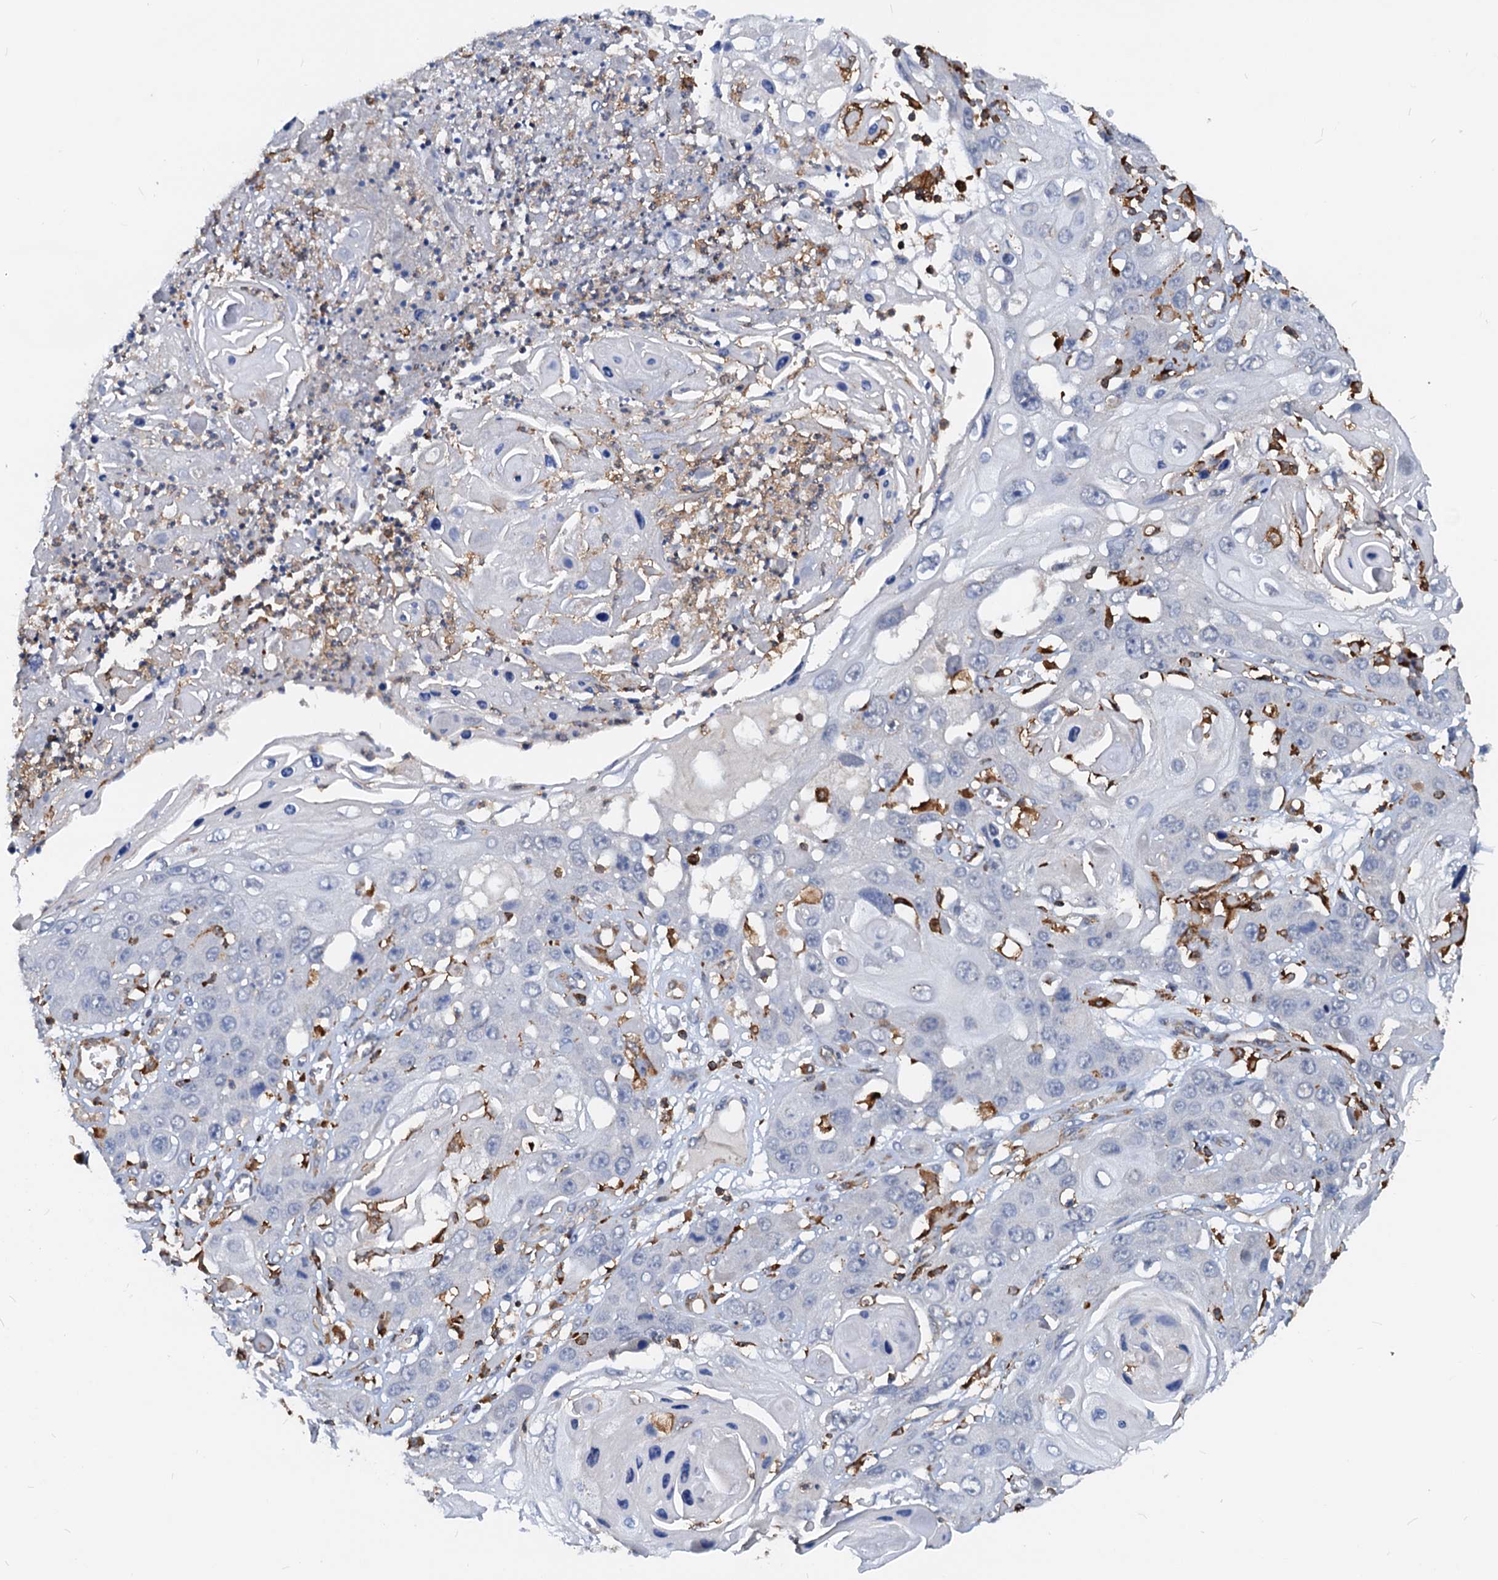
{"staining": {"intensity": "negative", "quantity": "none", "location": "none"}, "tissue": "skin cancer", "cell_type": "Tumor cells", "image_type": "cancer", "snomed": [{"axis": "morphology", "description": "Squamous cell carcinoma, NOS"}, {"axis": "topography", "description": "Skin"}], "caption": "Immunohistochemistry of skin cancer (squamous cell carcinoma) reveals no positivity in tumor cells. (DAB (3,3'-diaminobenzidine) immunohistochemistry (IHC), high magnification).", "gene": "LCP2", "patient": {"sex": "male", "age": 55}}